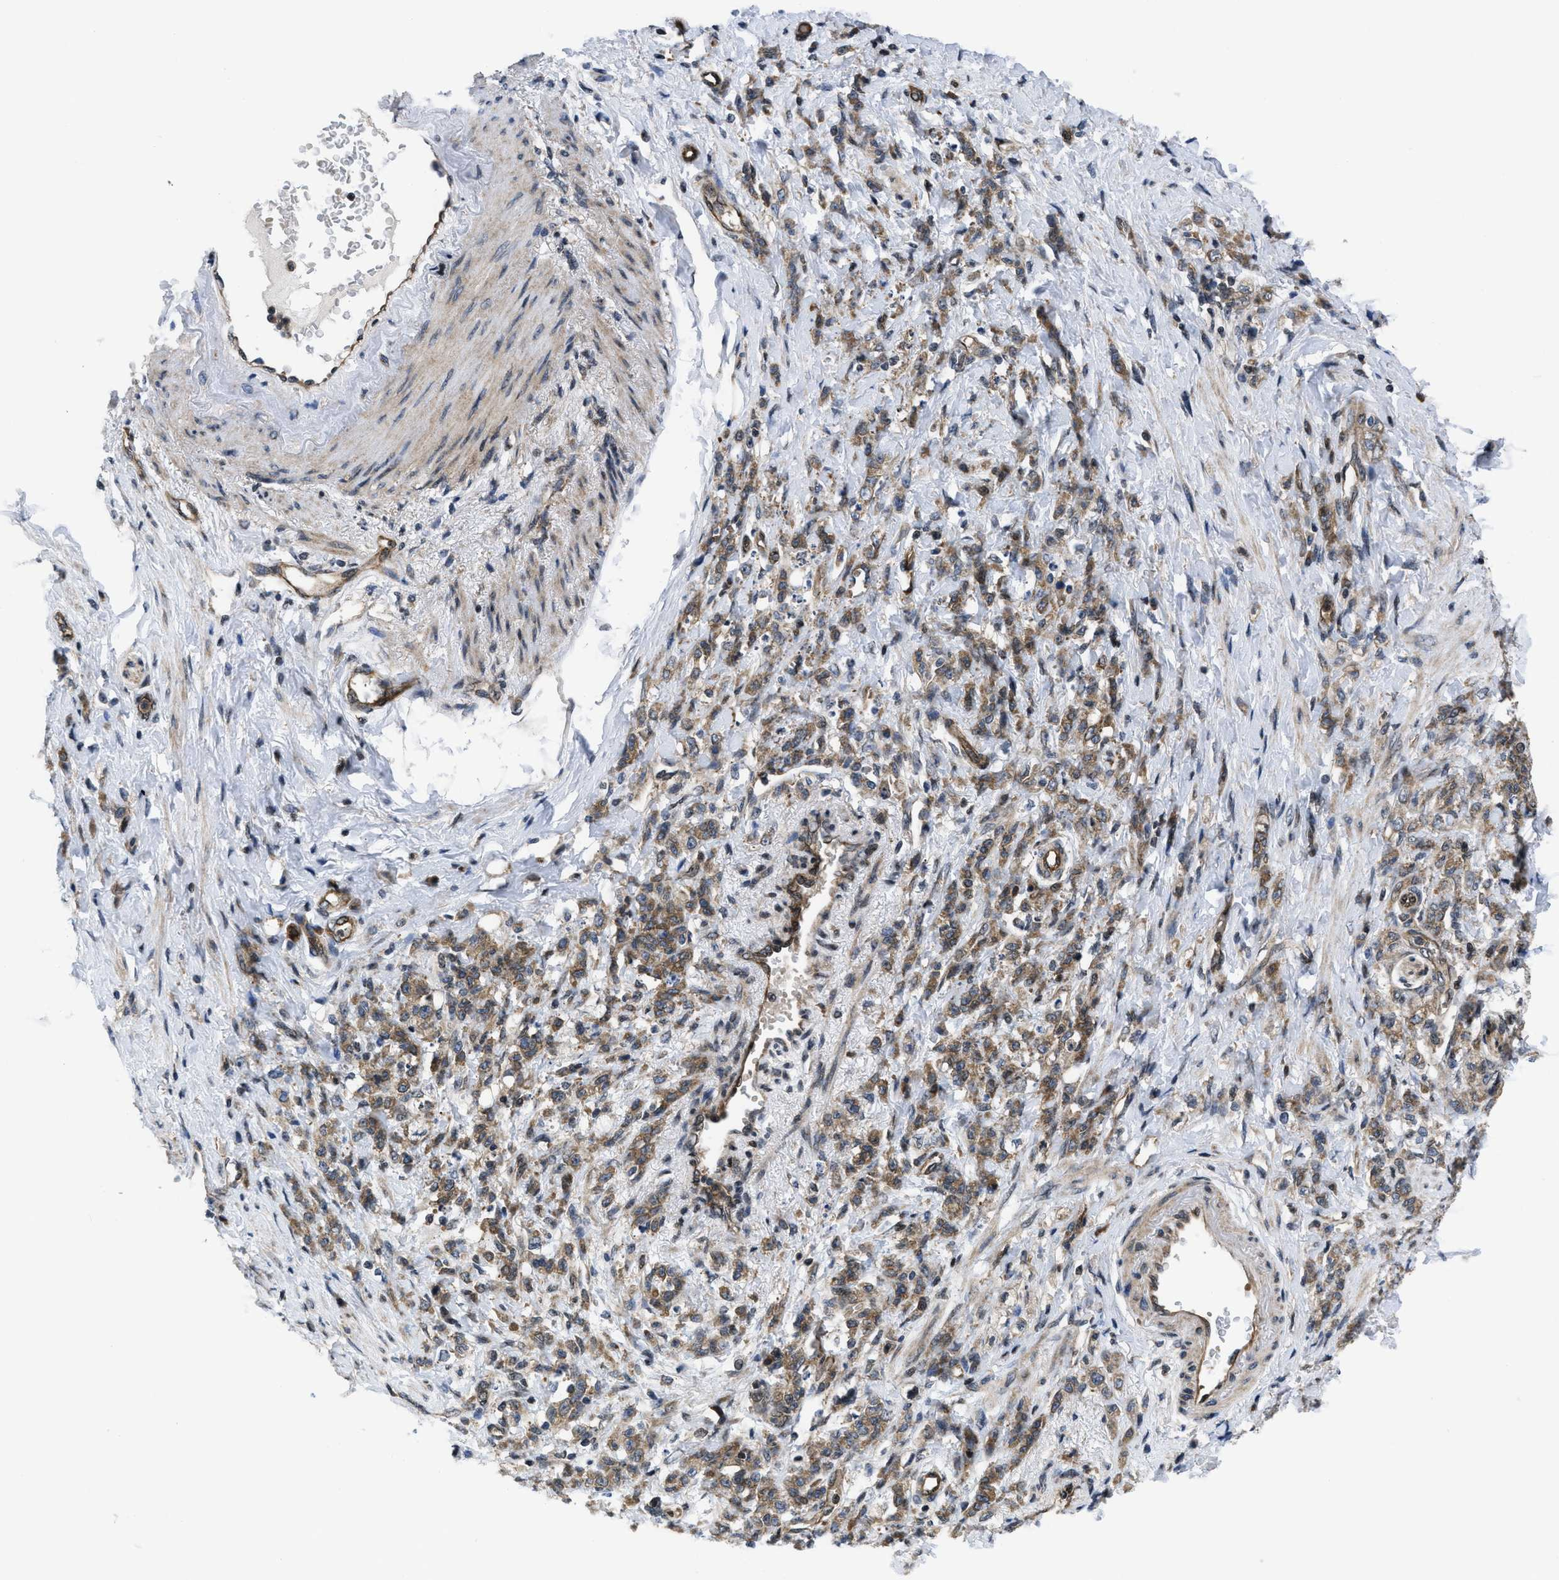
{"staining": {"intensity": "moderate", "quantity": ">75%", "location": "cytoplasmic/membranous"}, "tissue": "stomach cancer", "cell_type": "Tumor cells", "image_type": "cancer", "snomed": [{"axis": "morphology", "description": "Adenocarcinoma, NOS"}, {"axis": "topography", "description": "Stomach"}], "caption": "The micrograph demonstrates a brown stain indicating the presence of a protein in the cytoplasmic/membranous of tumor cells in stomach cancer (adenocarcinoma).", "gene": "PPP2CB", "patient": {"sex": "male", "age": 82}}